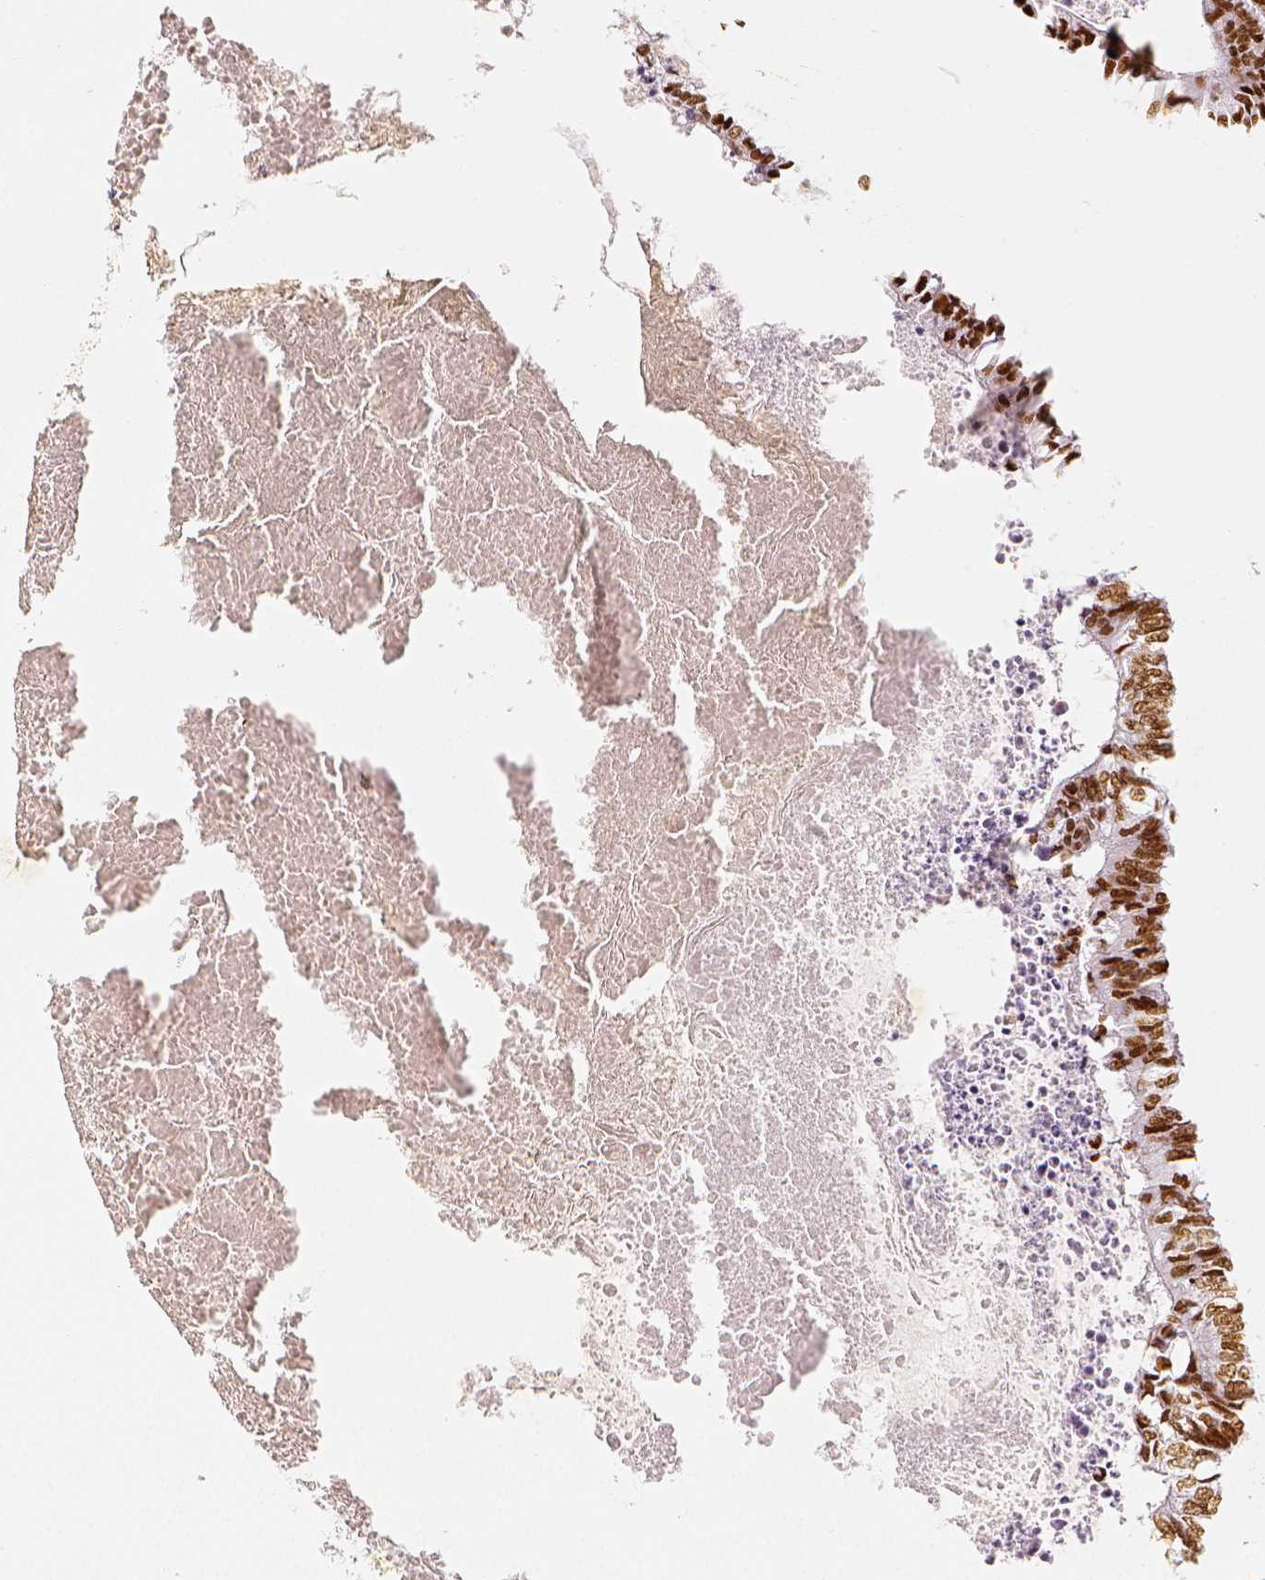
{"staining": {"intensity": "strong", "quantity": ">75%", "location": "nuclear"}, "tissue": "colorectal cancer", "cell_type": "Tumor cells", "image_type": "cancer", "snomed": [{"axis": "morphology", "description": "Adenocarcinoma, NOS"}, {"axis": "topography", "description": "Colon"}, {"axis": "topography", "description": "Rectum"}], "caption": "Immunohistochemistry (IHC) histopathology image of neoplastic tissue: human colorectal cancer (adenocarcinoma) stained using IHC demonstrates high levels of strong protein expression localized specifically in the nuclear of tumor cells, appearing as a nuclear brown color.", "gene": "KDM5B", "patient": {"sex": "male", "age": 57}}